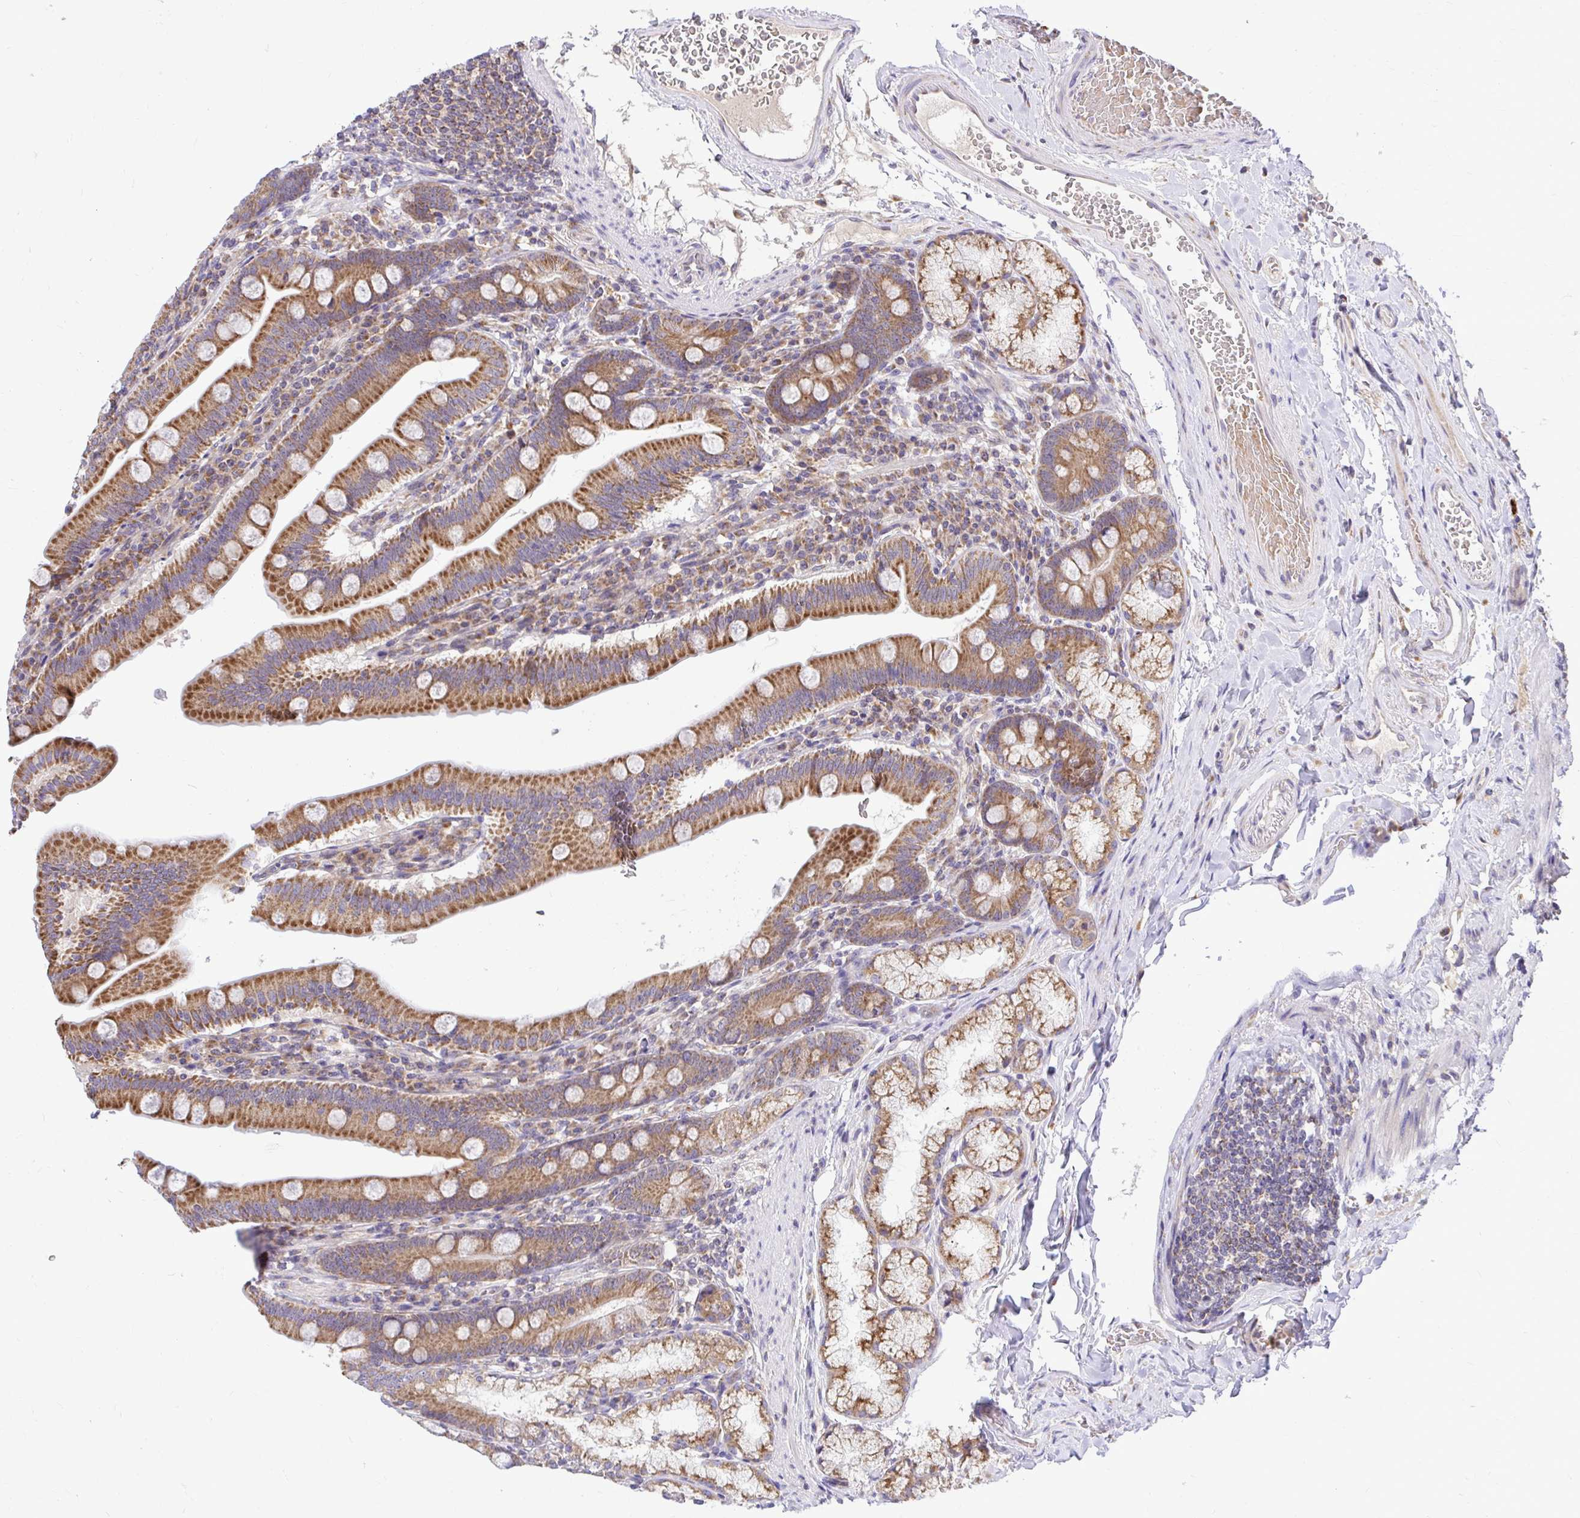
{"staining": {"intensity": "strong", "quantity": ">75%", "location": "cytoplasmic/membranous"}, "tissue": "duodenum", "cell_type": "Glandular cells", "image_type": "normal", "snomed": [{"axis": "morphology", "description": "Normal tissue, NOS"}, {"axis": "topography", "description": "Duodenum"}], "caption": "This histopathology image exhibits immunohistochemistry staining of unremarkable duodenum, with high strong cytoplasmic/membranous positivity in approximately >75% of glandular cells.", "gene": "VTI1B", "patient": {"sex": "female", "age": 67}}